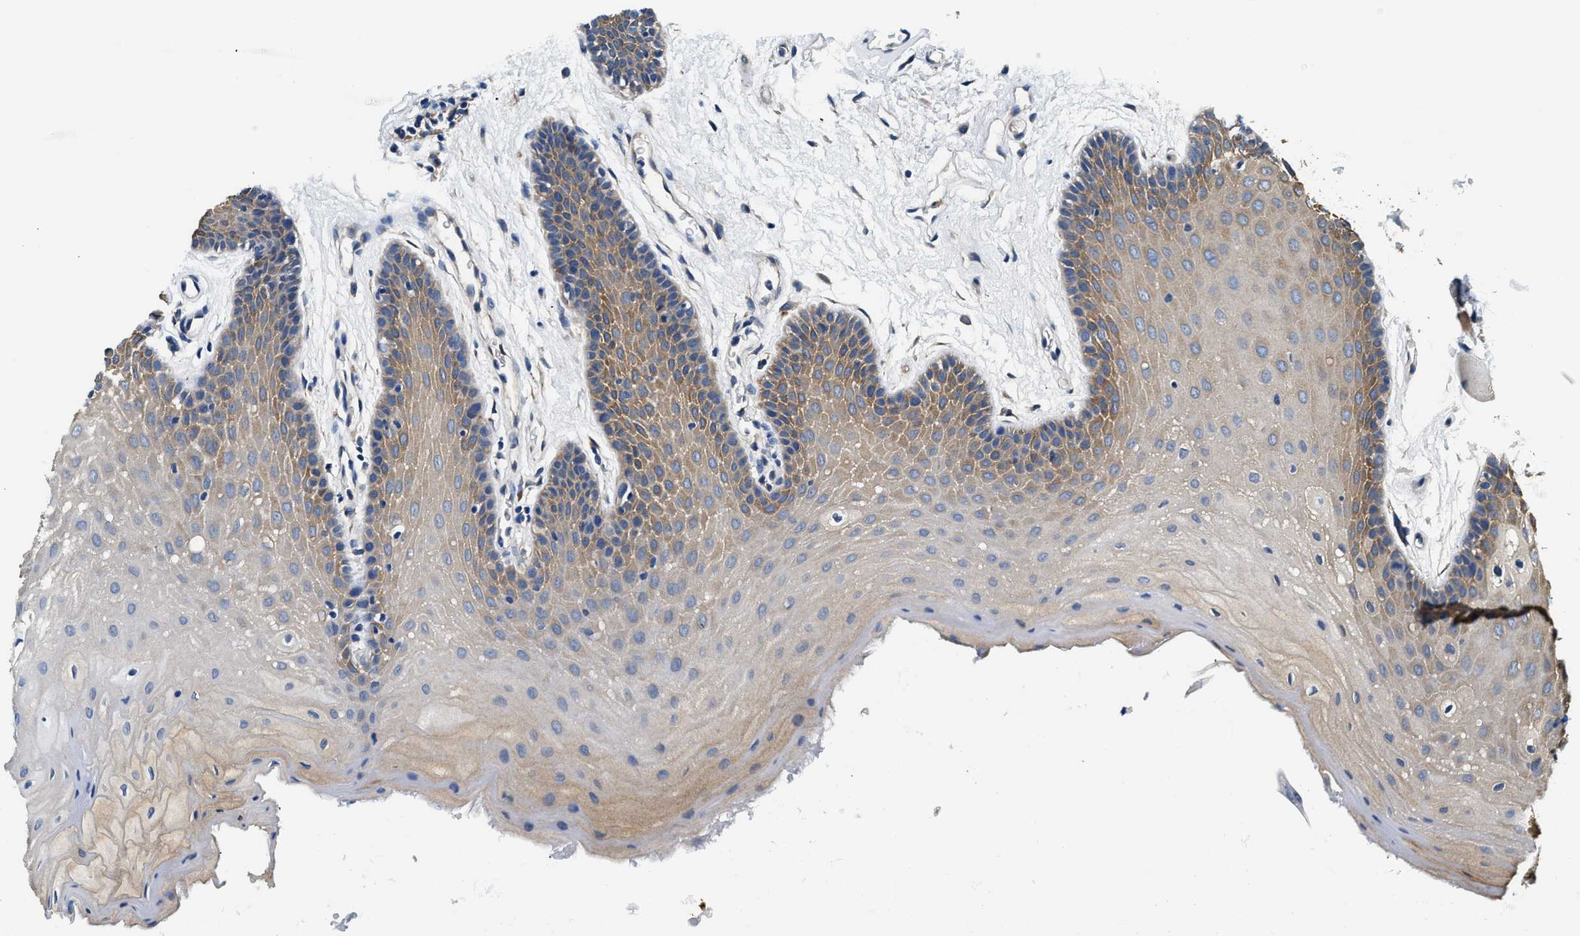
{"staining": {"intensity": "moderate", "quantity": "<25%", "location": "cytoplasmic/membranous"}, "tissue": "oral mucosa", "cell_type": "Squamous epithelial cells", "image_type": "normal", "snomed": [{"axis": "morphology", "description": "Normal tissue, NOS"}, {"axis": "morphology", "description": "Squamous cell carcinoma, NOS"}, {"axis": "topography", "description": "Oral tissue"}, {"axis": "topography", "description": "Head-Neck"}], "caption": "DAB immunohistochemical staining of unremarkable human oral mucosa reveals moderate cytoplasmic/membranous protein expression in approximately <25% of squamous epithelial cells. (Brightfield microscopy of DAB IHC at high magnification).", "gene": "PPP2R1B", "patient": {"sex": "male", "age": 71}}